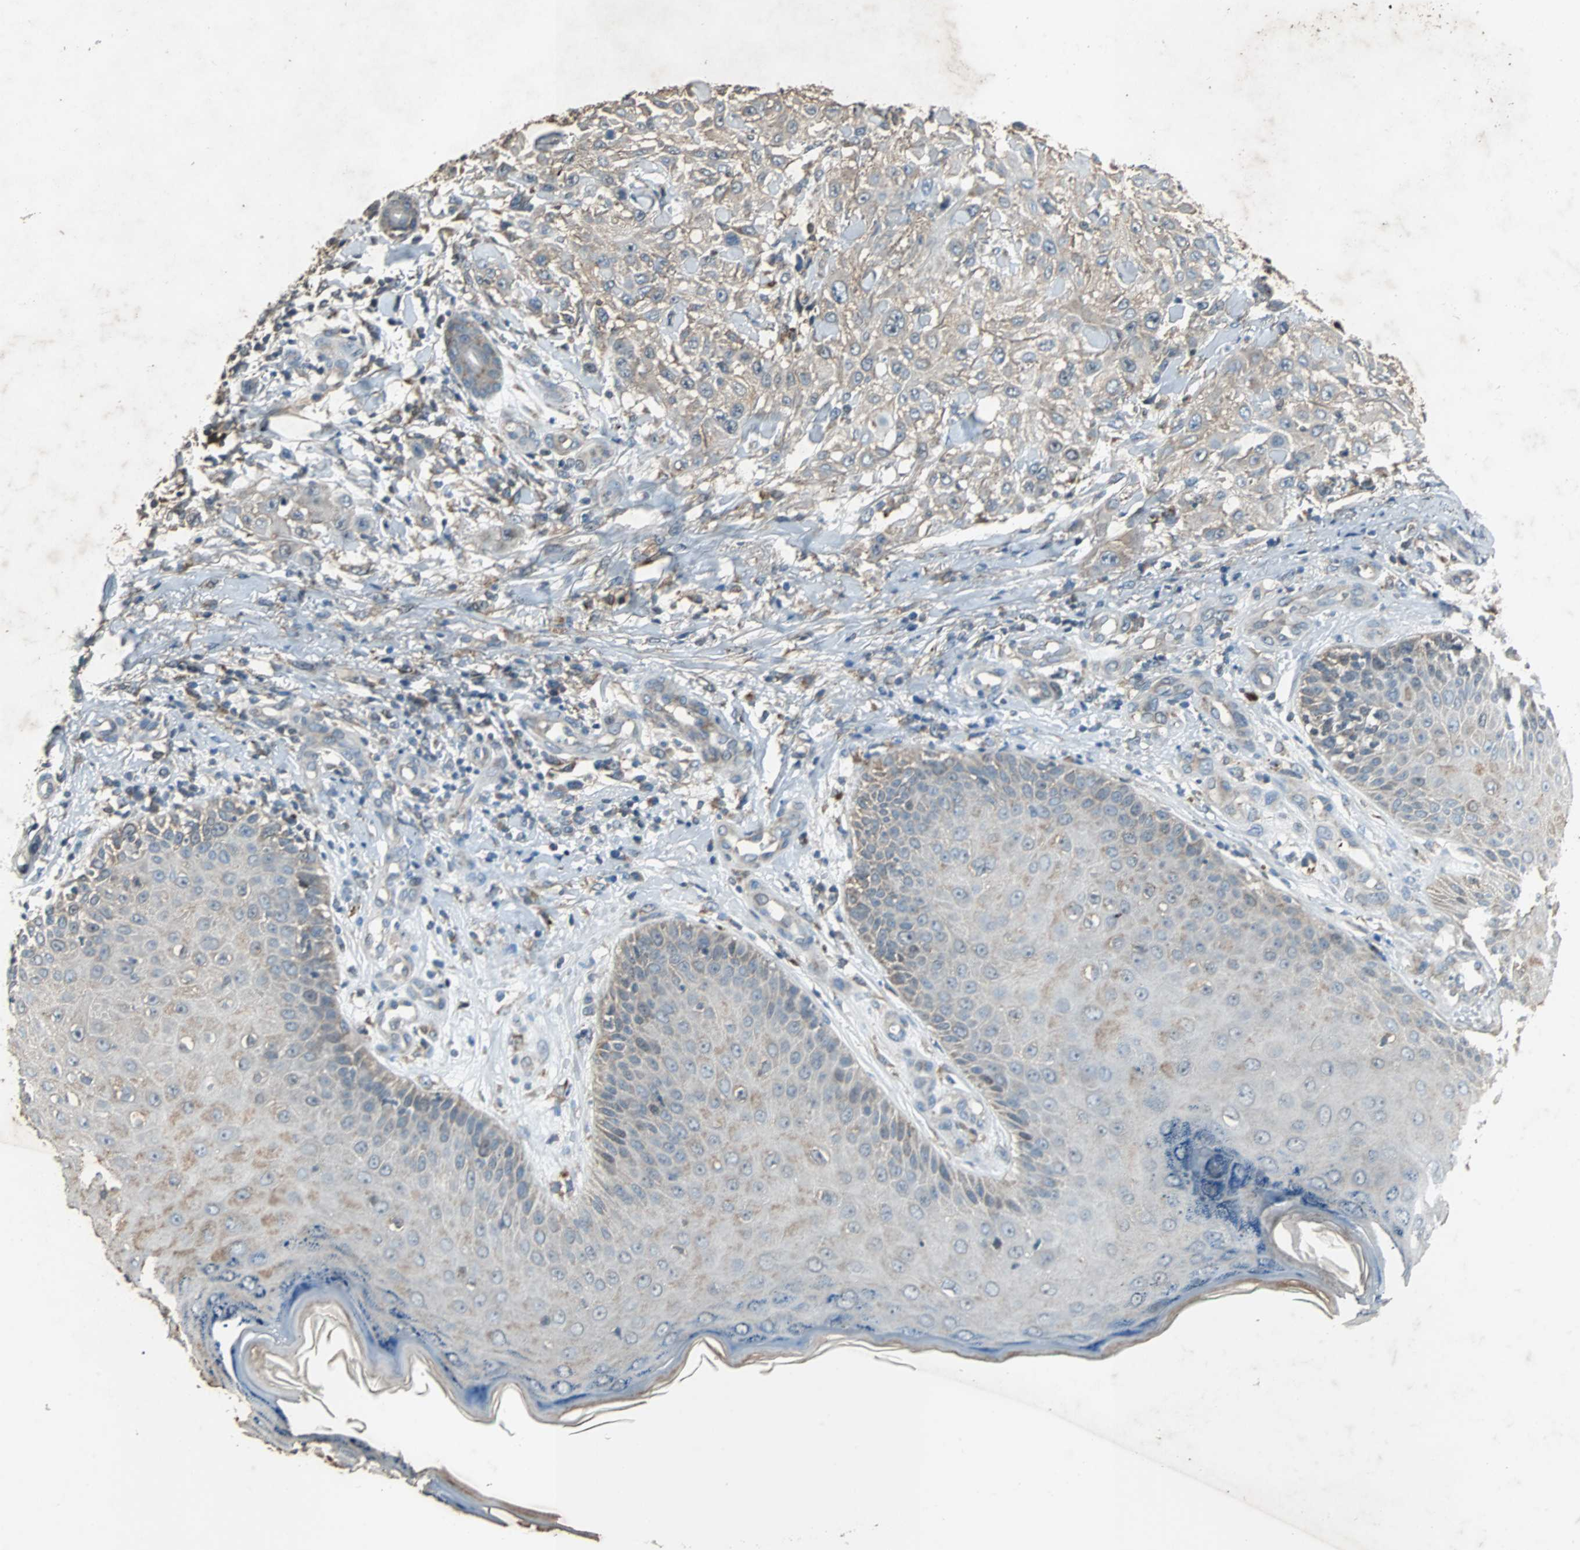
{"staining": {"intensity": "weak", "quantity": "25%-75%", "location": "cytoplasmic/membranous"}, "tissue": "skin cancer", "cell_type": "Tumor cells", "image_type": "cancer", "snomed": [{"axis": "morphology", "description": "Squamous cell carcinoma, NOS"}, {"axis": "topography", "description": "Skin"}], "caption": "Skin squamous cell carcinoma stained with a protein marker exhibits weak staining in tumor cells.", "gene": "SOS1", "patient": {"sex": "female", "age": 42}}